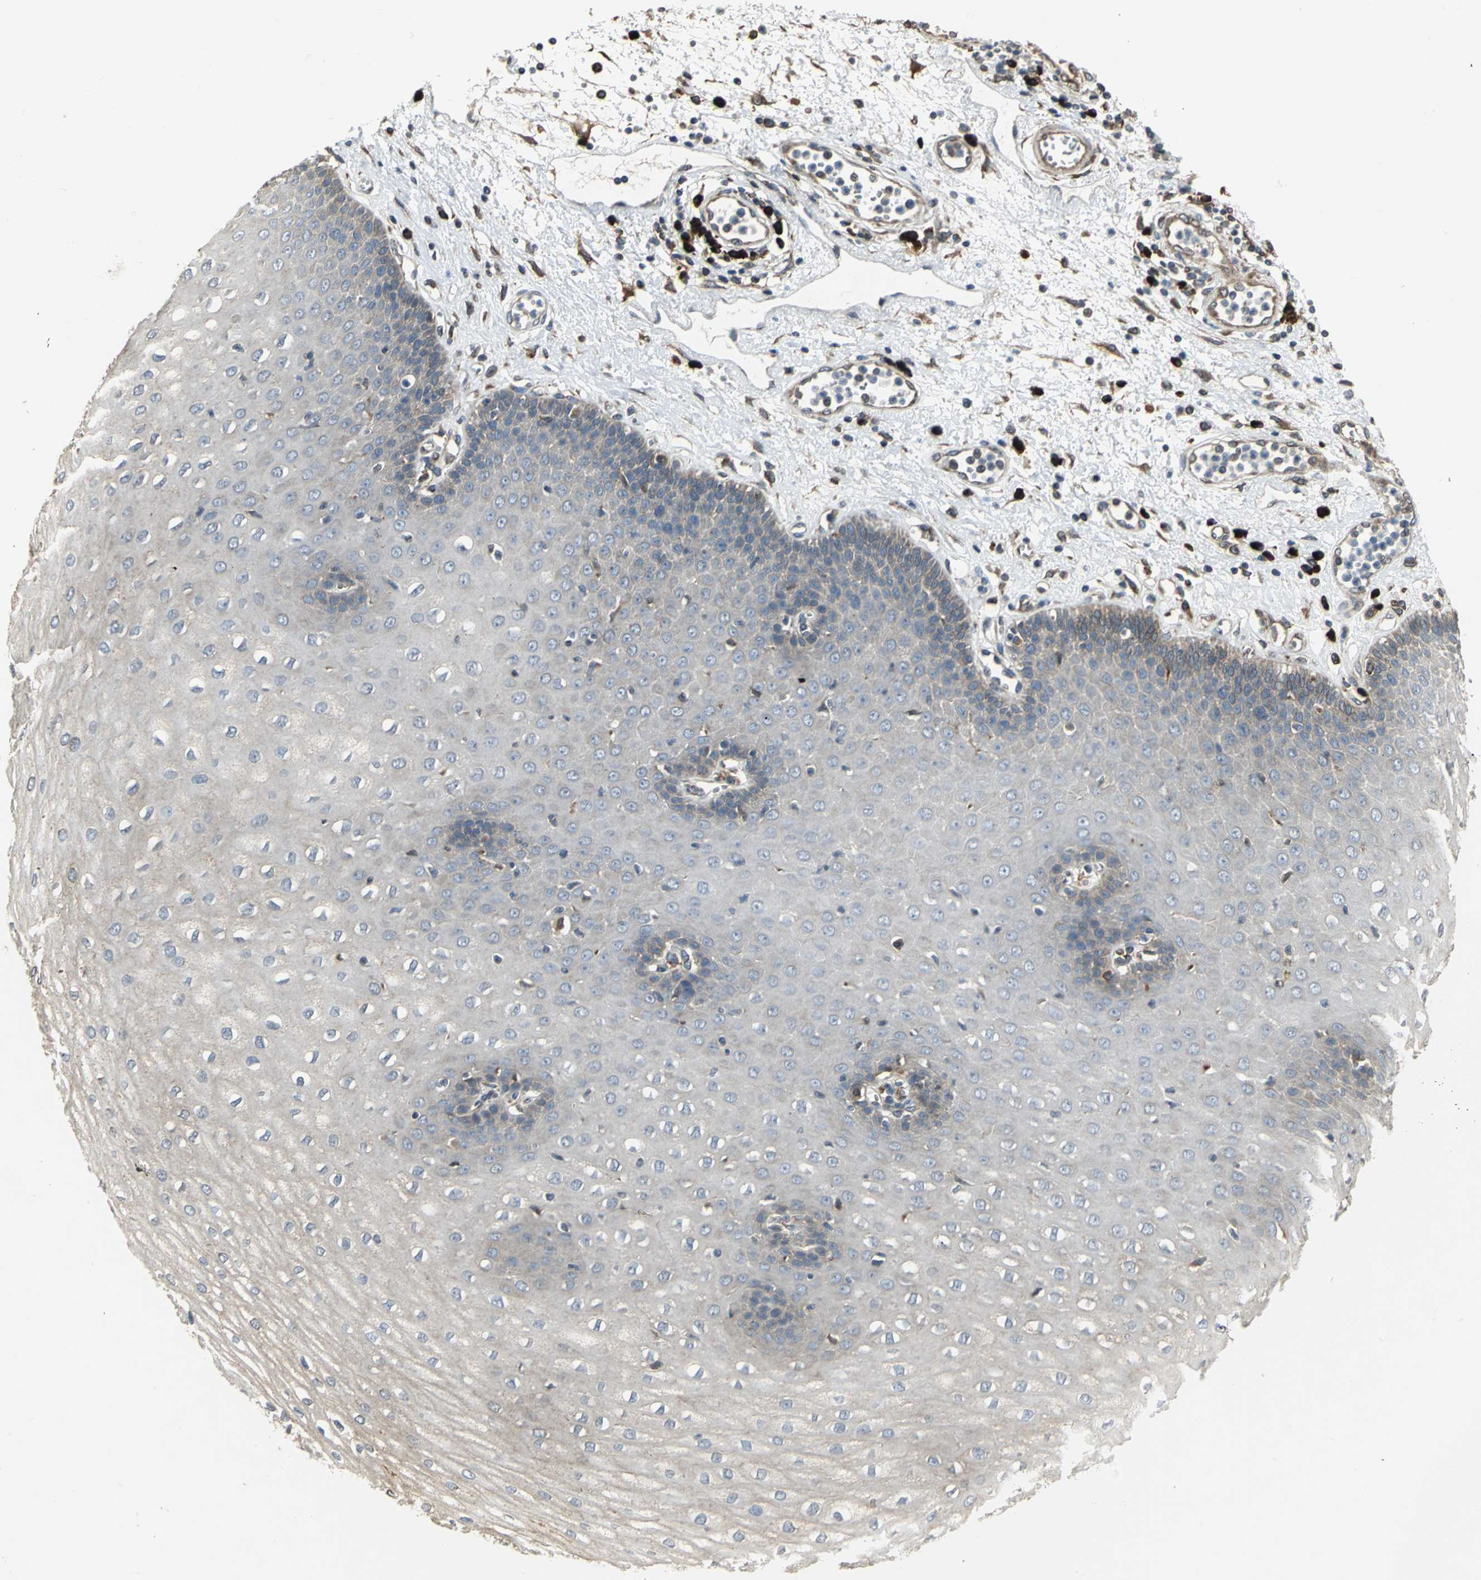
{"staining": {"intensity": "negative", "quantity": "none", "location": "none"}, "tissue": "esophagus", "cell_type": "Squamous epithelial cells", "image_type": "normal", "snomed": [{"axis": "morphology", "description": "Normal tissue, NOS"}, {"axis": "morphology", "description": "Squamous cell carcinoma, NOS"}, {"axis": "topography", "description": "Esophagus"}], "caption": "Squamous epithelial cells are negative for protein expression in benign human esophagus. (DAB IHC with hematoxylin counter stain).", "gene": "SYVN1", "patient": {"sex": "male", "age": 65}}